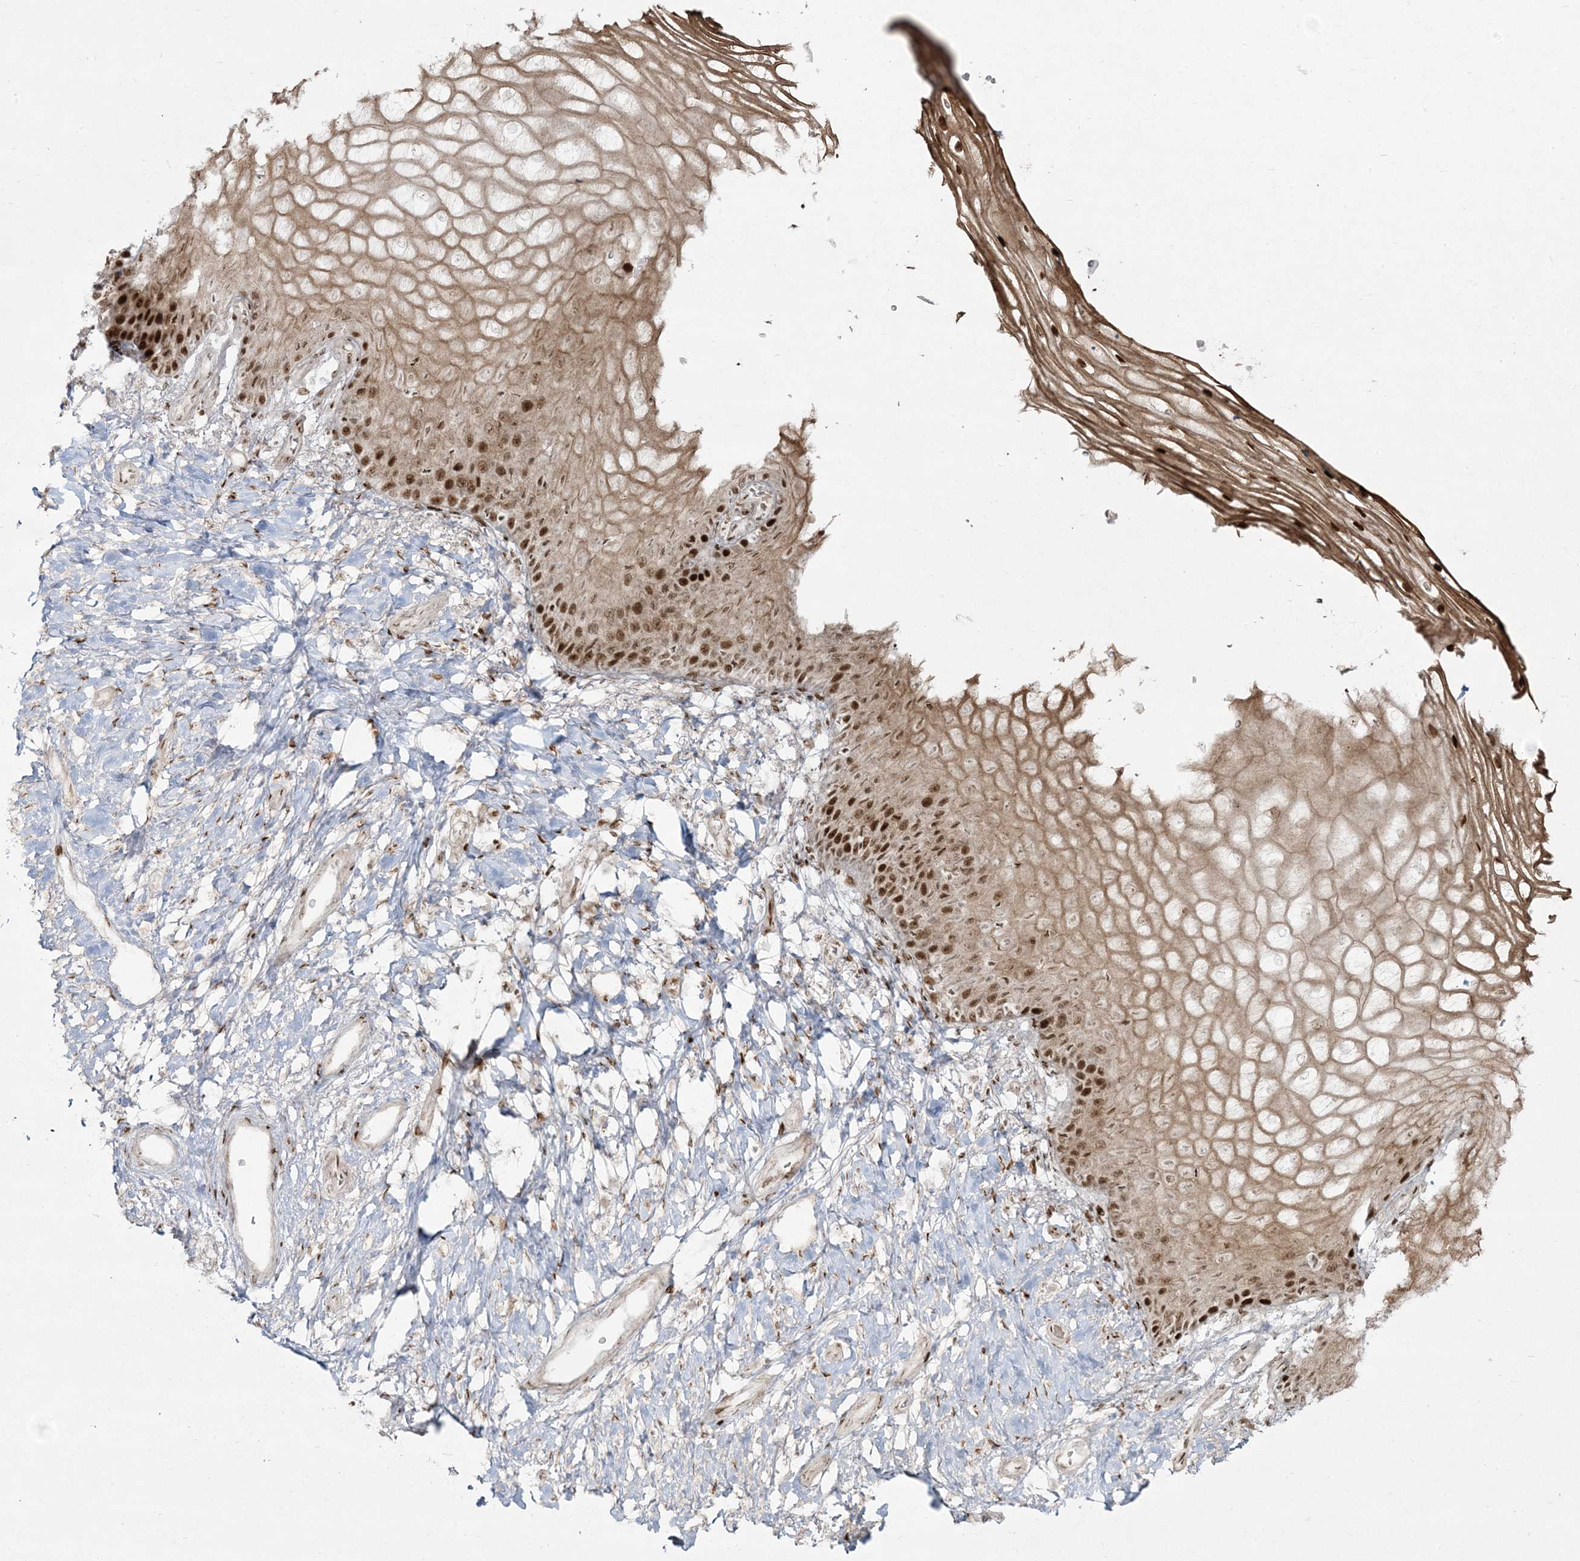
{"staining": {"intensity": "strong", "quantity": "25%-75%", "location": "cytoplasmic/membranous,nuclear"}, "tissue": "vagina", "cell_type": "Squamous epithelial cells", "image_type": "normal", "snomed": [{"axis": "morphology", "description": "Normal tissue, NOS"}, {"axis": "topography", "description": "Vagina"}], "caption": "A brown stain shows strong cytoplasmic/membranous,nuclear expression of a protein in squamous epithelial cells of benign human vagina.", "gene": "RBM10", "patient": {"sex": "female", "age": 60}}